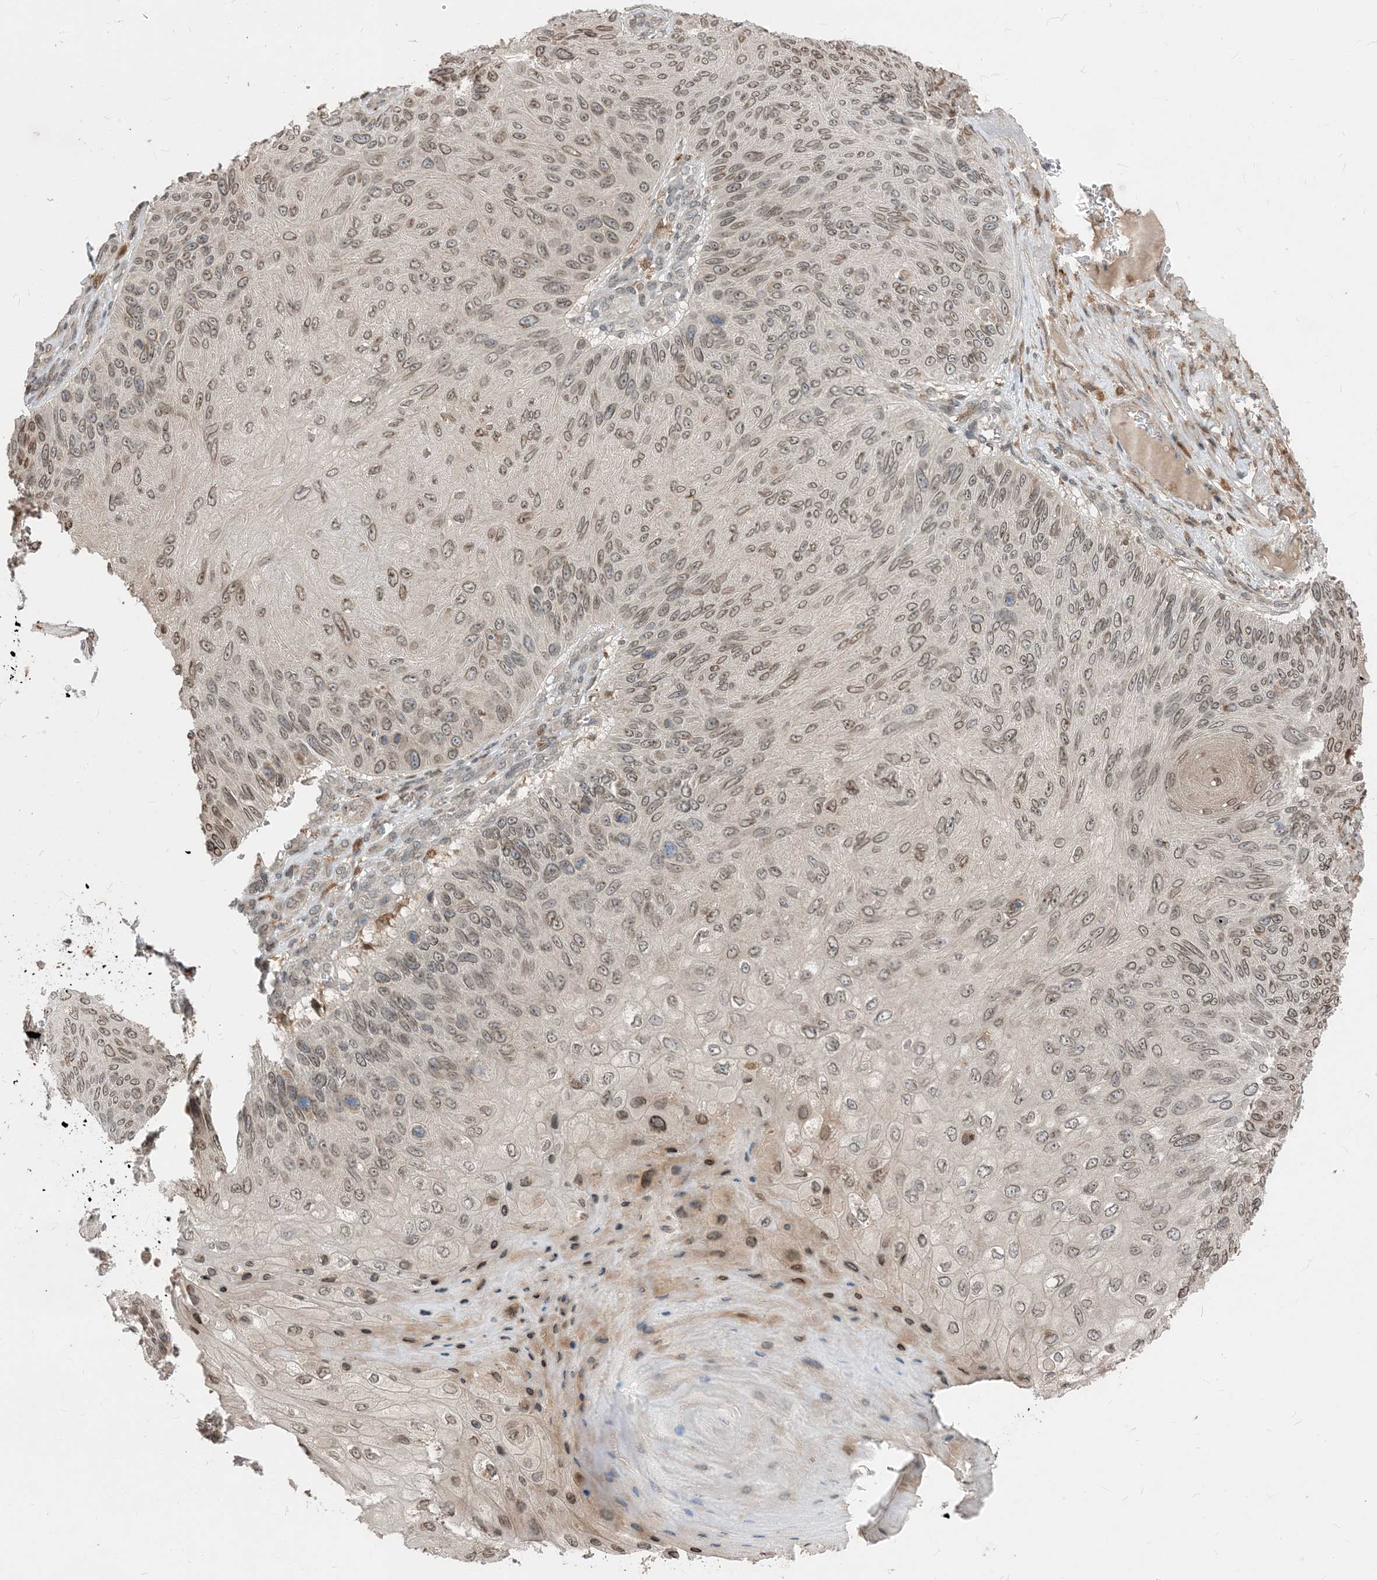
{"staining": {"intensity": "weak", "quantity": ">75%", "location": "cytoplasmic/membranous,nuclear"}, "tissue": "skin cancer", "cell_type": "Tumor cells", "image_type": "cancer", "snomed": [{"axis": "morphology", "description": "Squamous cell carcinoma, NOS"}, {"axis": "topography", "description": "Skin"}], "caption": "Protein expression analysis of squamous cell carcinoma (skin) exhibits weak cytoplasmic/membranous and nuclear expression in approximately >75% of tumor cells. The staining was performed using DAB, with brown indicating positive protein expression. Nuclei are stained blue with hematoxylin.", "gene": "NAGK", "patient": {"sex": "female", "age": 88}}